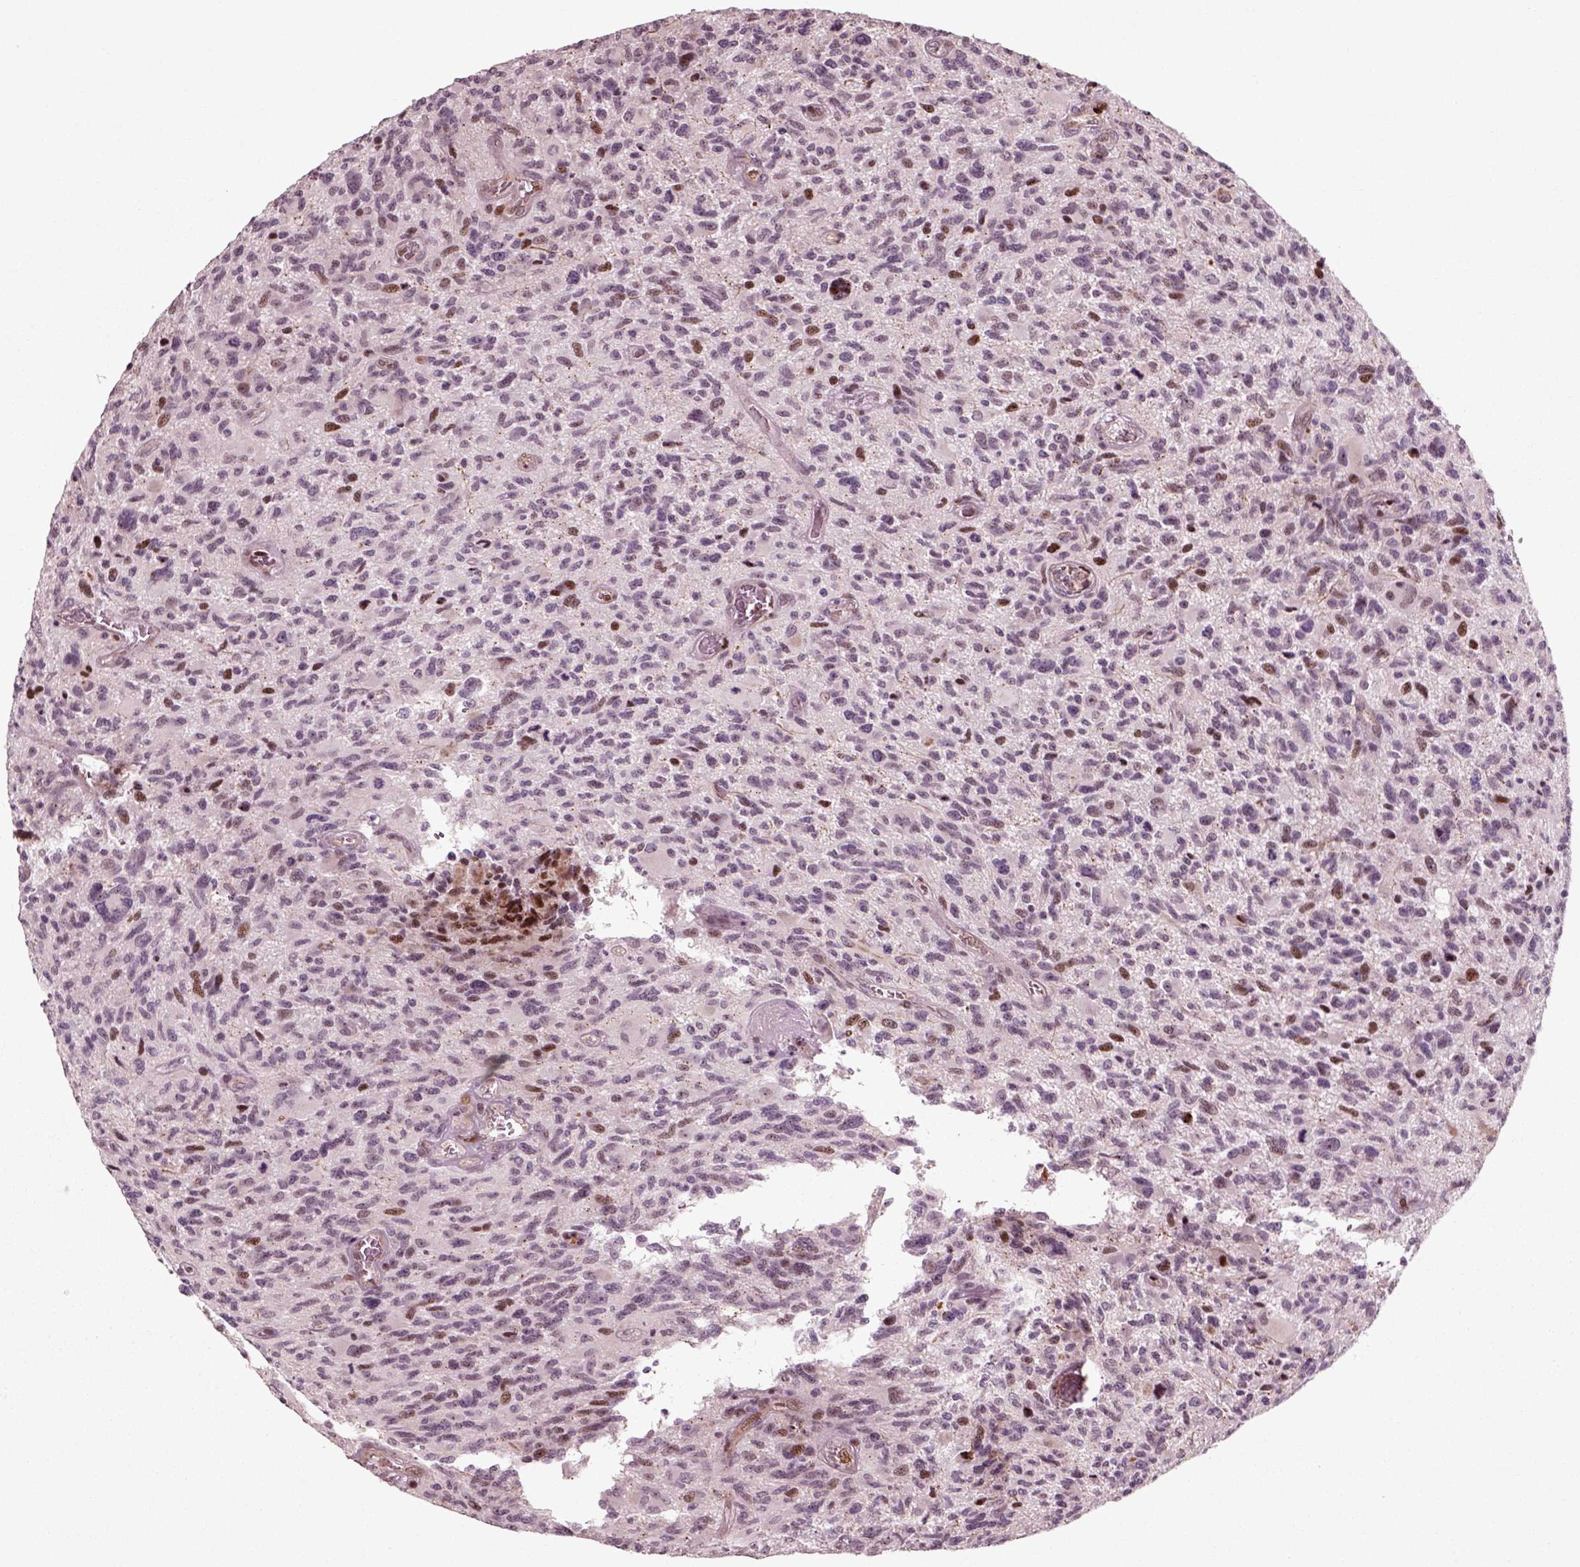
{"staining": {"intensity": "moderate", "quantity": "<25%", "location": "nuclear"}, "tissue": "glioma", "cell_type": "Tumor cells", "image_type": "cancer", "snomed": [{"axis": "morphology", "description": "Glioma, malignant, NOS"}, {"axis": "morphology", "description": "Glioma, malignant, High grade"}, {"axis": "topography", "description": "Brain"}], "caption": "The immunohistochemical stain highlights moderate nuclear staining in tumor cells of malignant glioma tissue. Nuclei are stained in blue.", "gene": "CDC14A", "patient": {"sex": "female", "age": 71}}